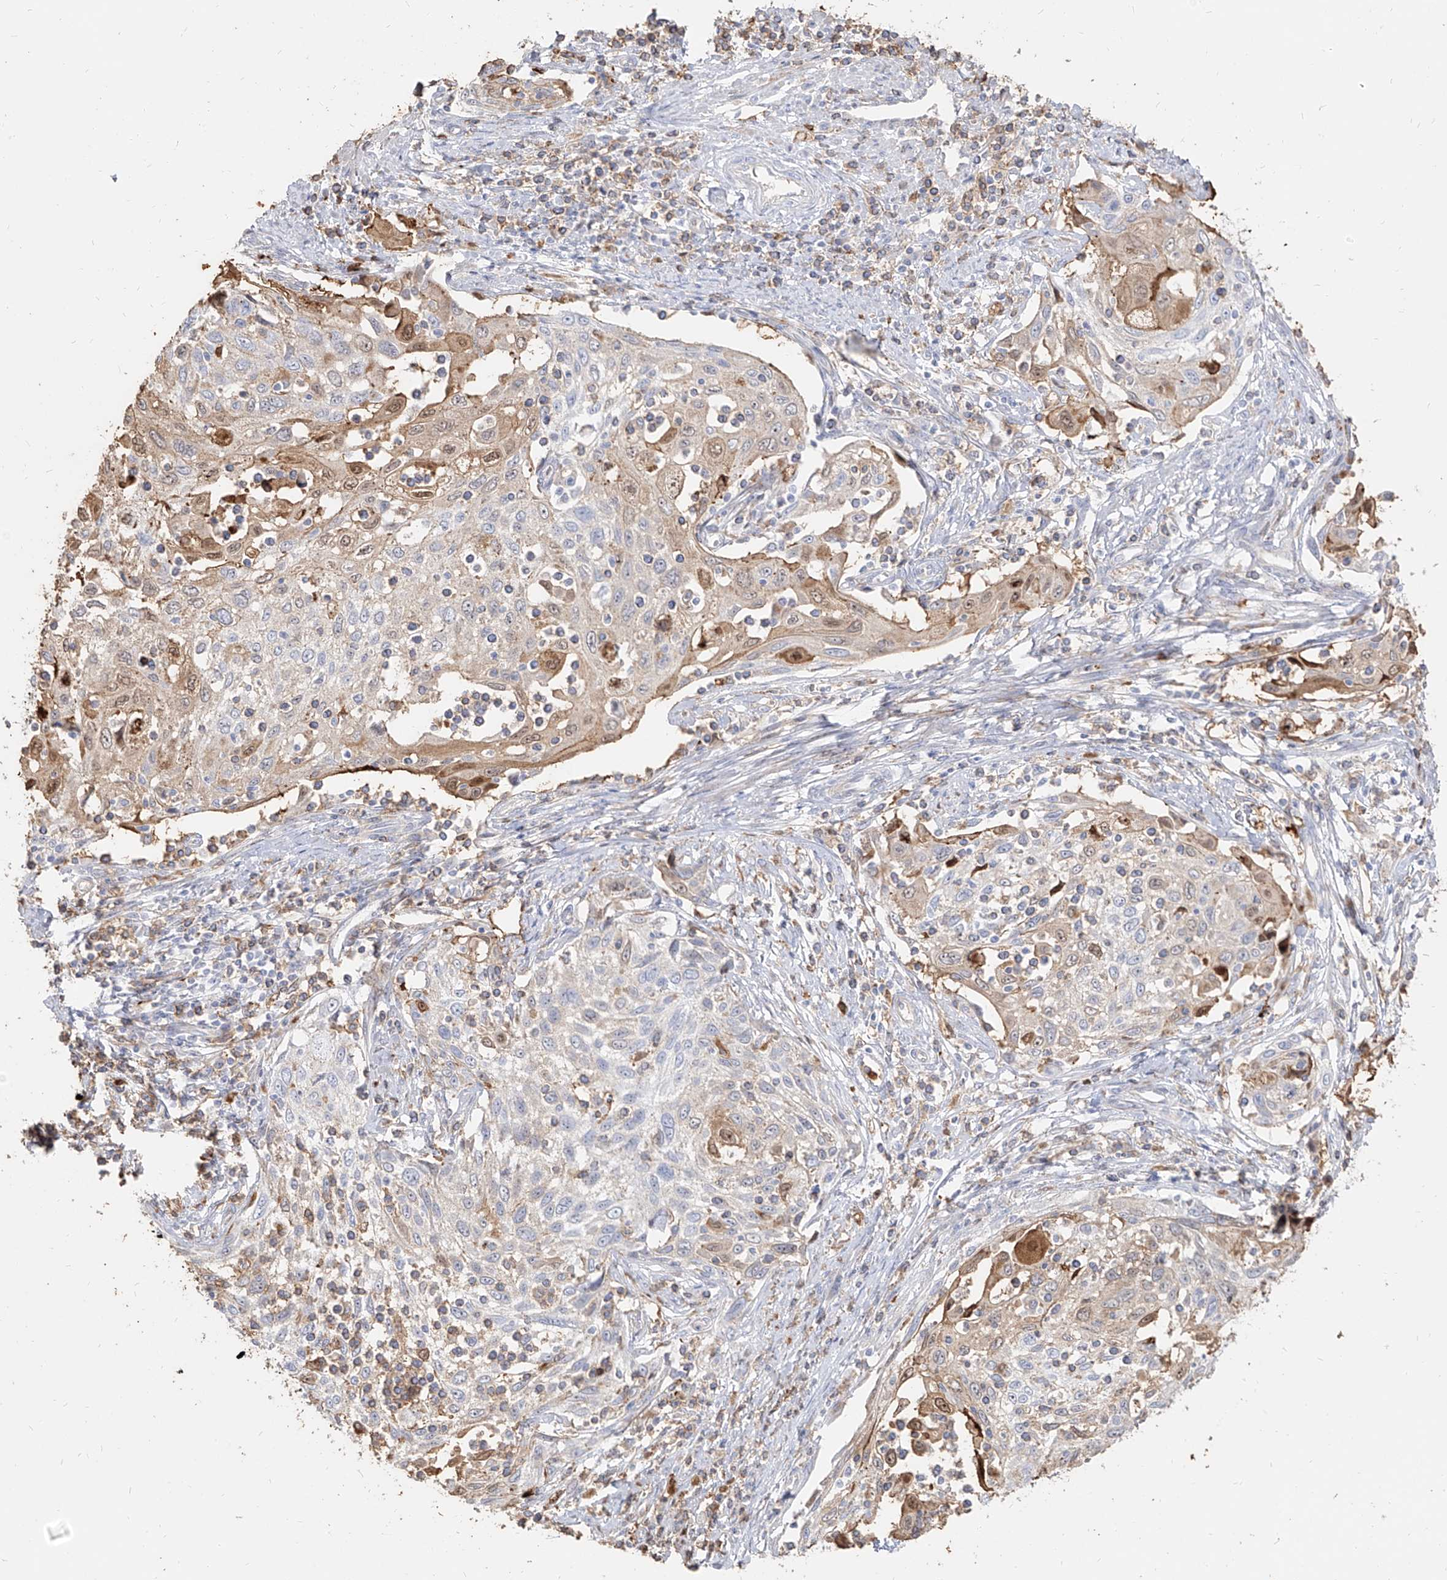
{"staining": {"intensity": "weak", "quantity": "<25%", "location": "cytoplasmic/membranous,nuclear"}, "tissue": "cervical cancer", "cell_type": "Tumor cells", "image_type": "cancer", "snomed": [{"axis": "morphology", "description": "Squamous cell carcinoma, NOS"}, {"axis": "topography", "description": "Cervix"}], "caption": "Immunohistochemistry of cervical cancer exhibits no staining in tumor cells.", "gene": "ZNF227", "patient": {"sex": "female", "age": 70}}